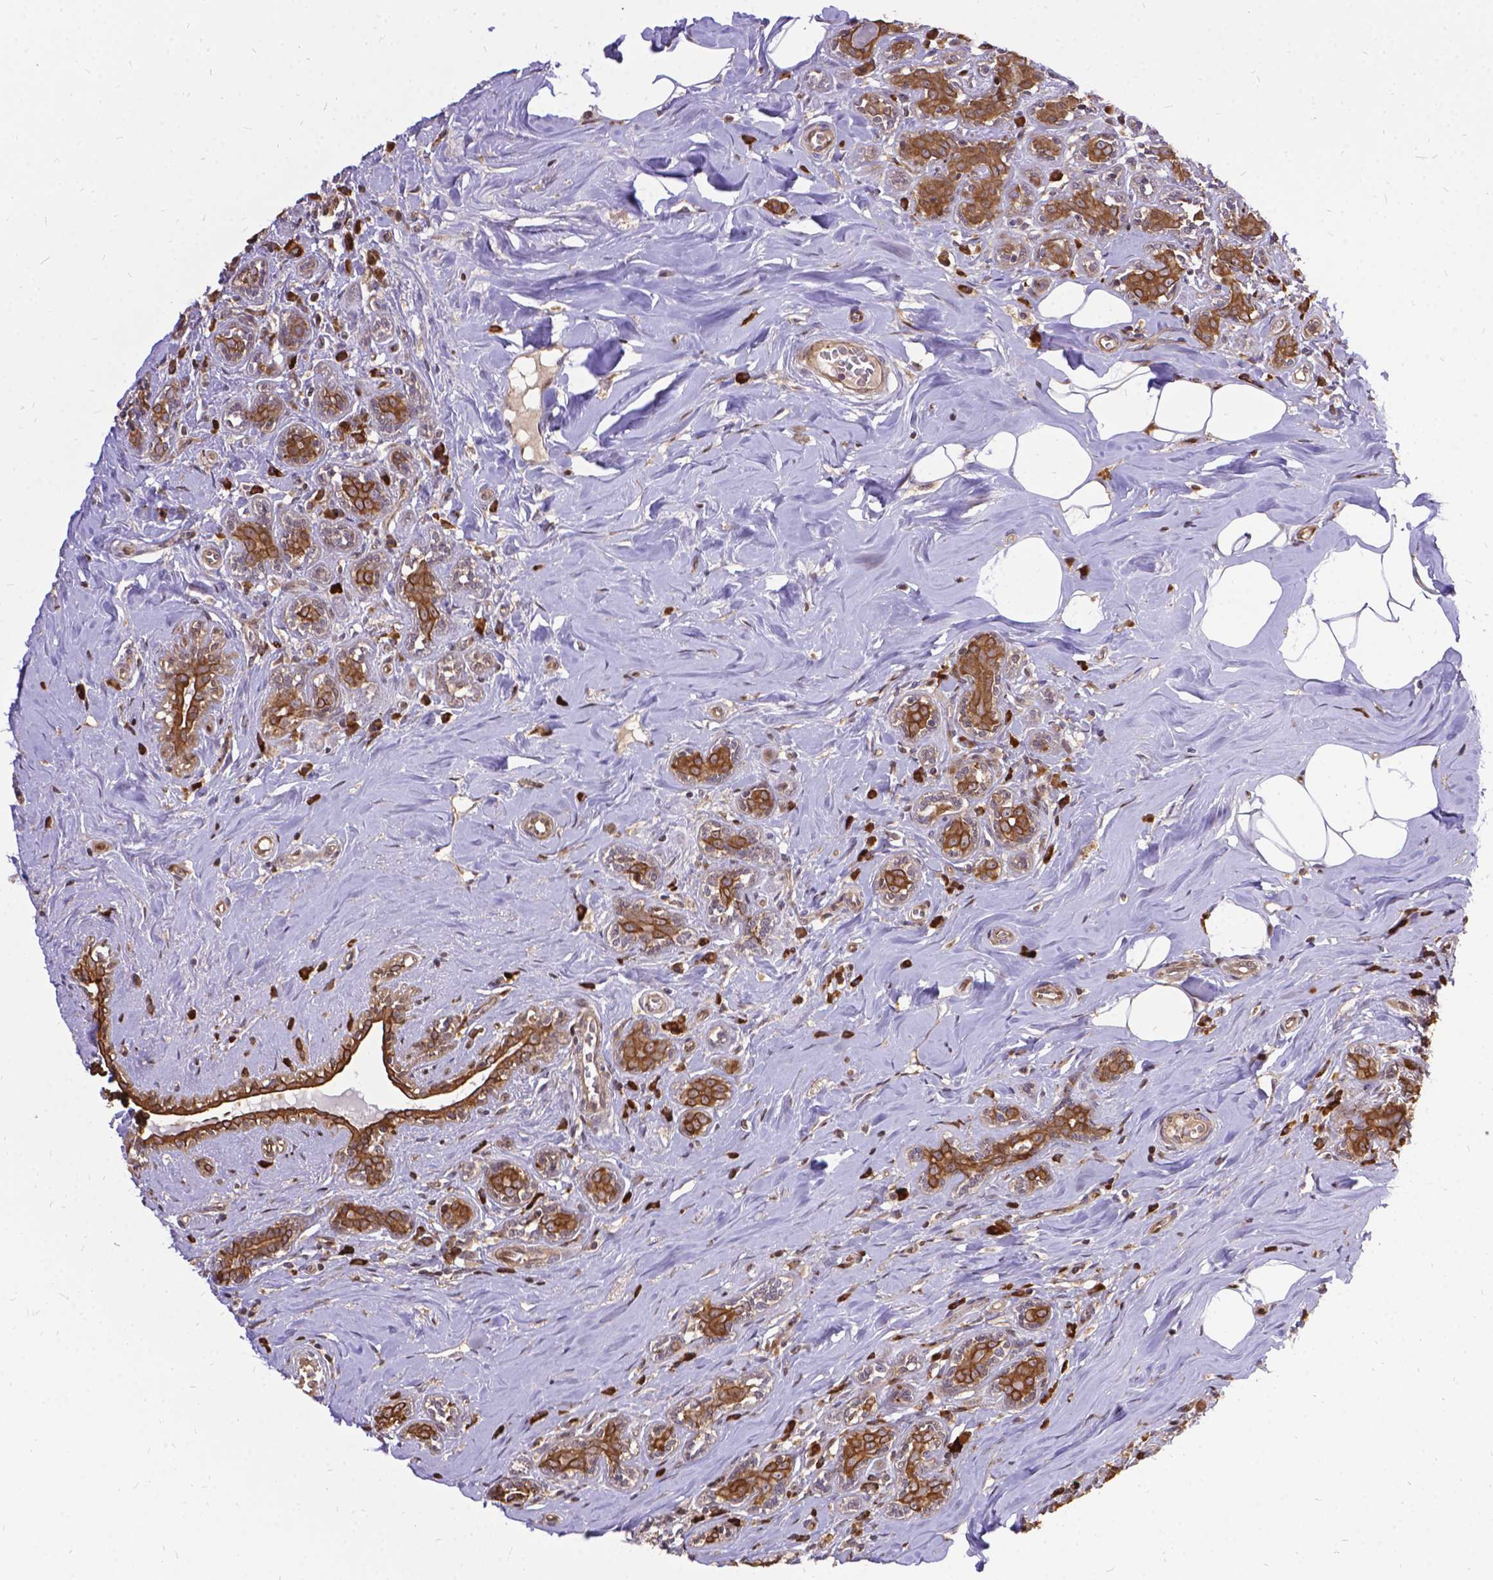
{"staining": {"intensity": "moderate", "quantity": ">75%", "location": "cytoplasmic/membranous"}, "tissue": "breast cancer", "cell_type": "Tumor cells", "image_type": "cancer", "snomed": [{"axis": "morphology", "description": "Normal tissue, NOS"}, {"axis": "morphology", "description": "Duct carcinoma"}, {"axis": "topography", "description": "Breast"}], "caption": "Breast cancer (intraductal carcinoma) stained with DAB (3,3'-diaminobenzidine) IHC exhibits medium levels of moderate cytoplasmic/membranous positivity in approximately >75% of tumor cells. (Brightfield microscopy of DAB IHC at high magnification).", "gene": "DENND6A", "patient": {"sex": "female", "age": 43}}